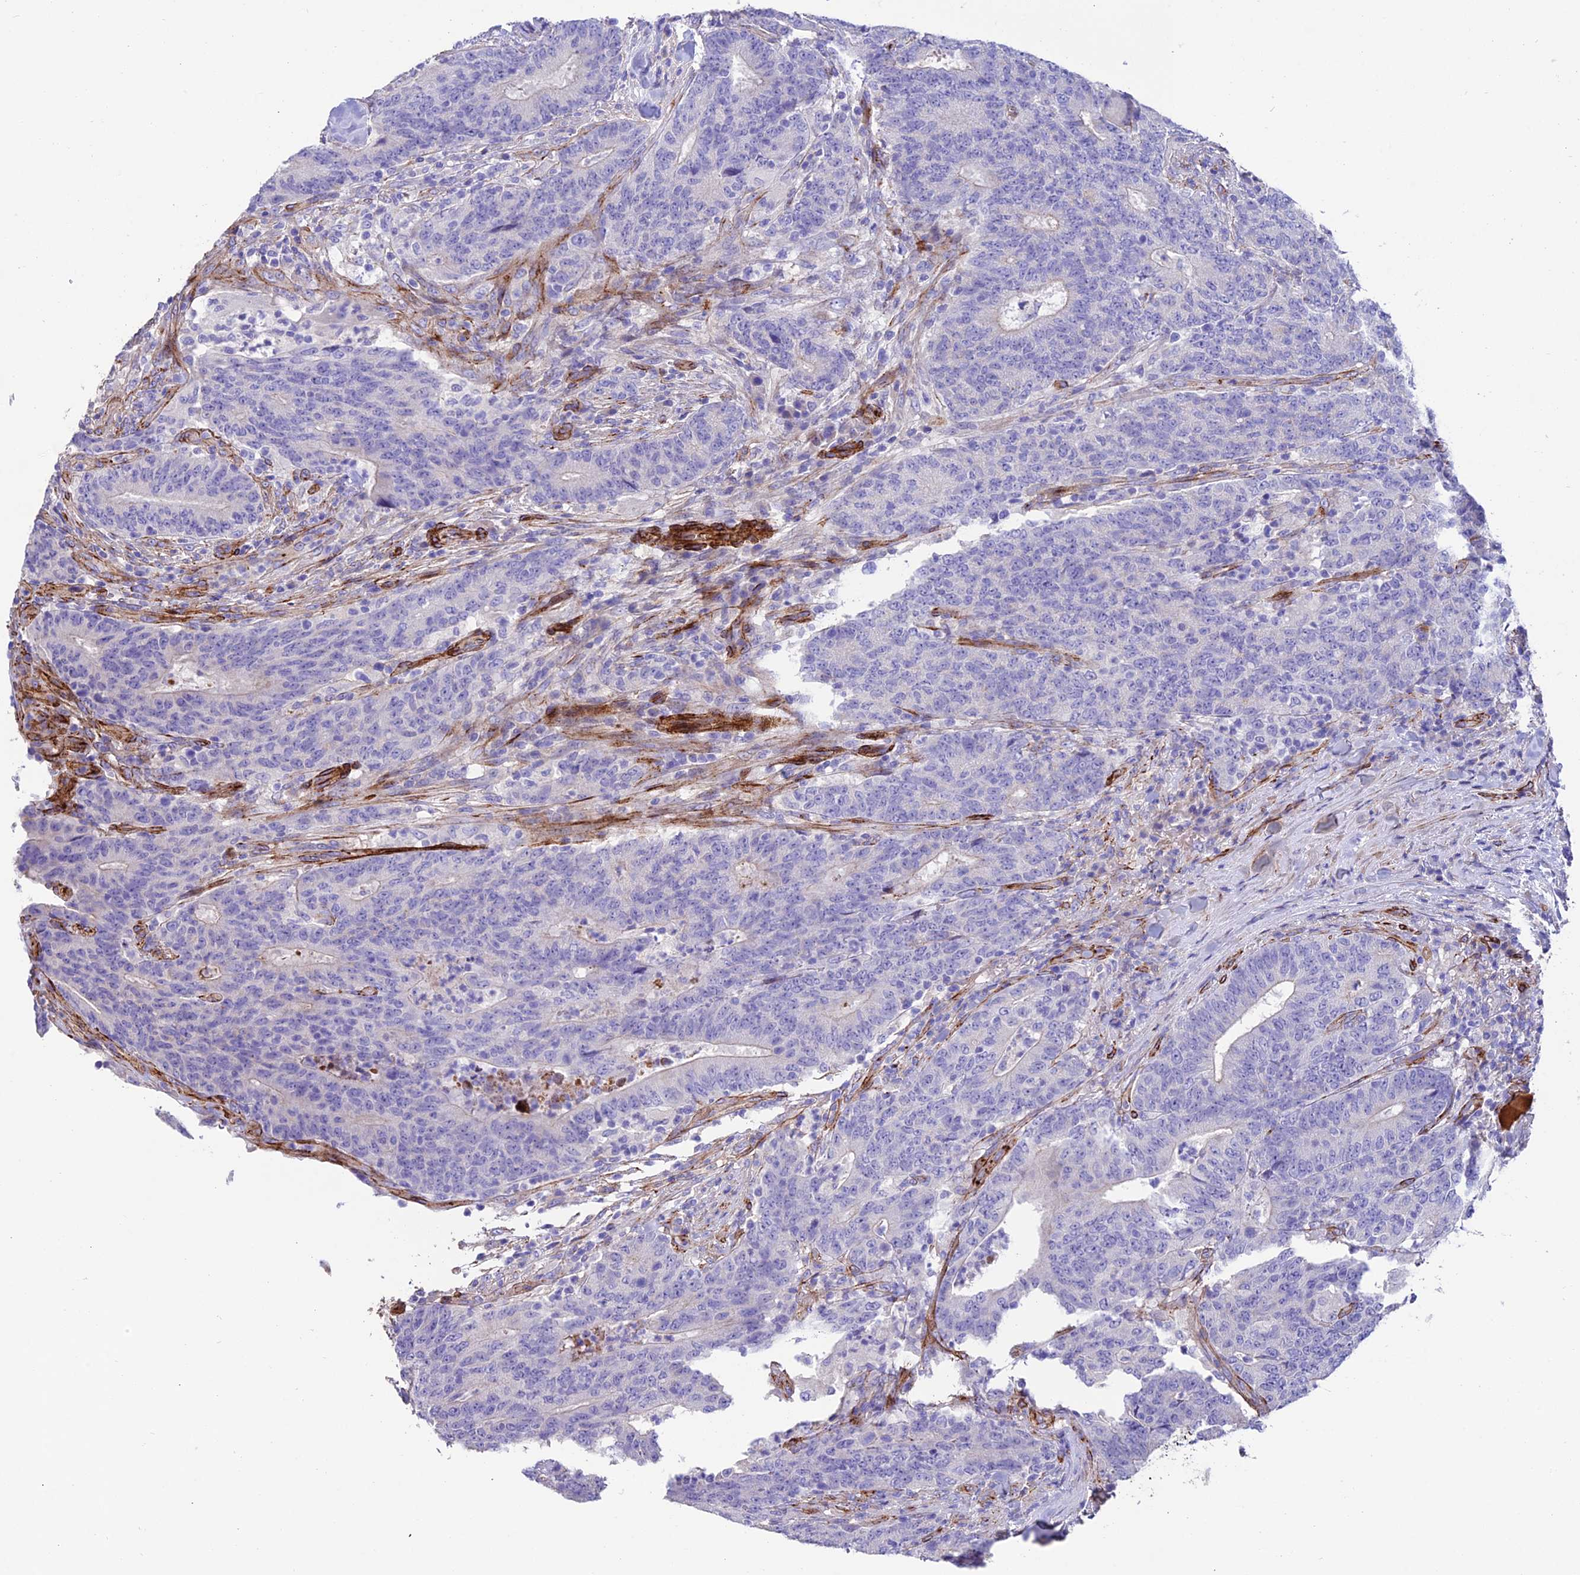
{"staining": {"intensity": "negative", "quantity": "none", "location": "none"}, "tissue": "colorectal cancer", "cell_type": "Tumor cells", "image_type": "cancer", "snomed": [{"axis": "morphology", "description": "Normal tissue, NOS"}, {"axis": "morphology", "description": "Adenocarcinoma, NOS"}, {"axis": "topography", "description": "Colon"}], "caption": "Immunohistochemistry of human colorectal adenocarcinoma demonstrates no staining in tumor cells.", "gene": "REX1BD", "patient": {"sex": "female", "age": 75}}